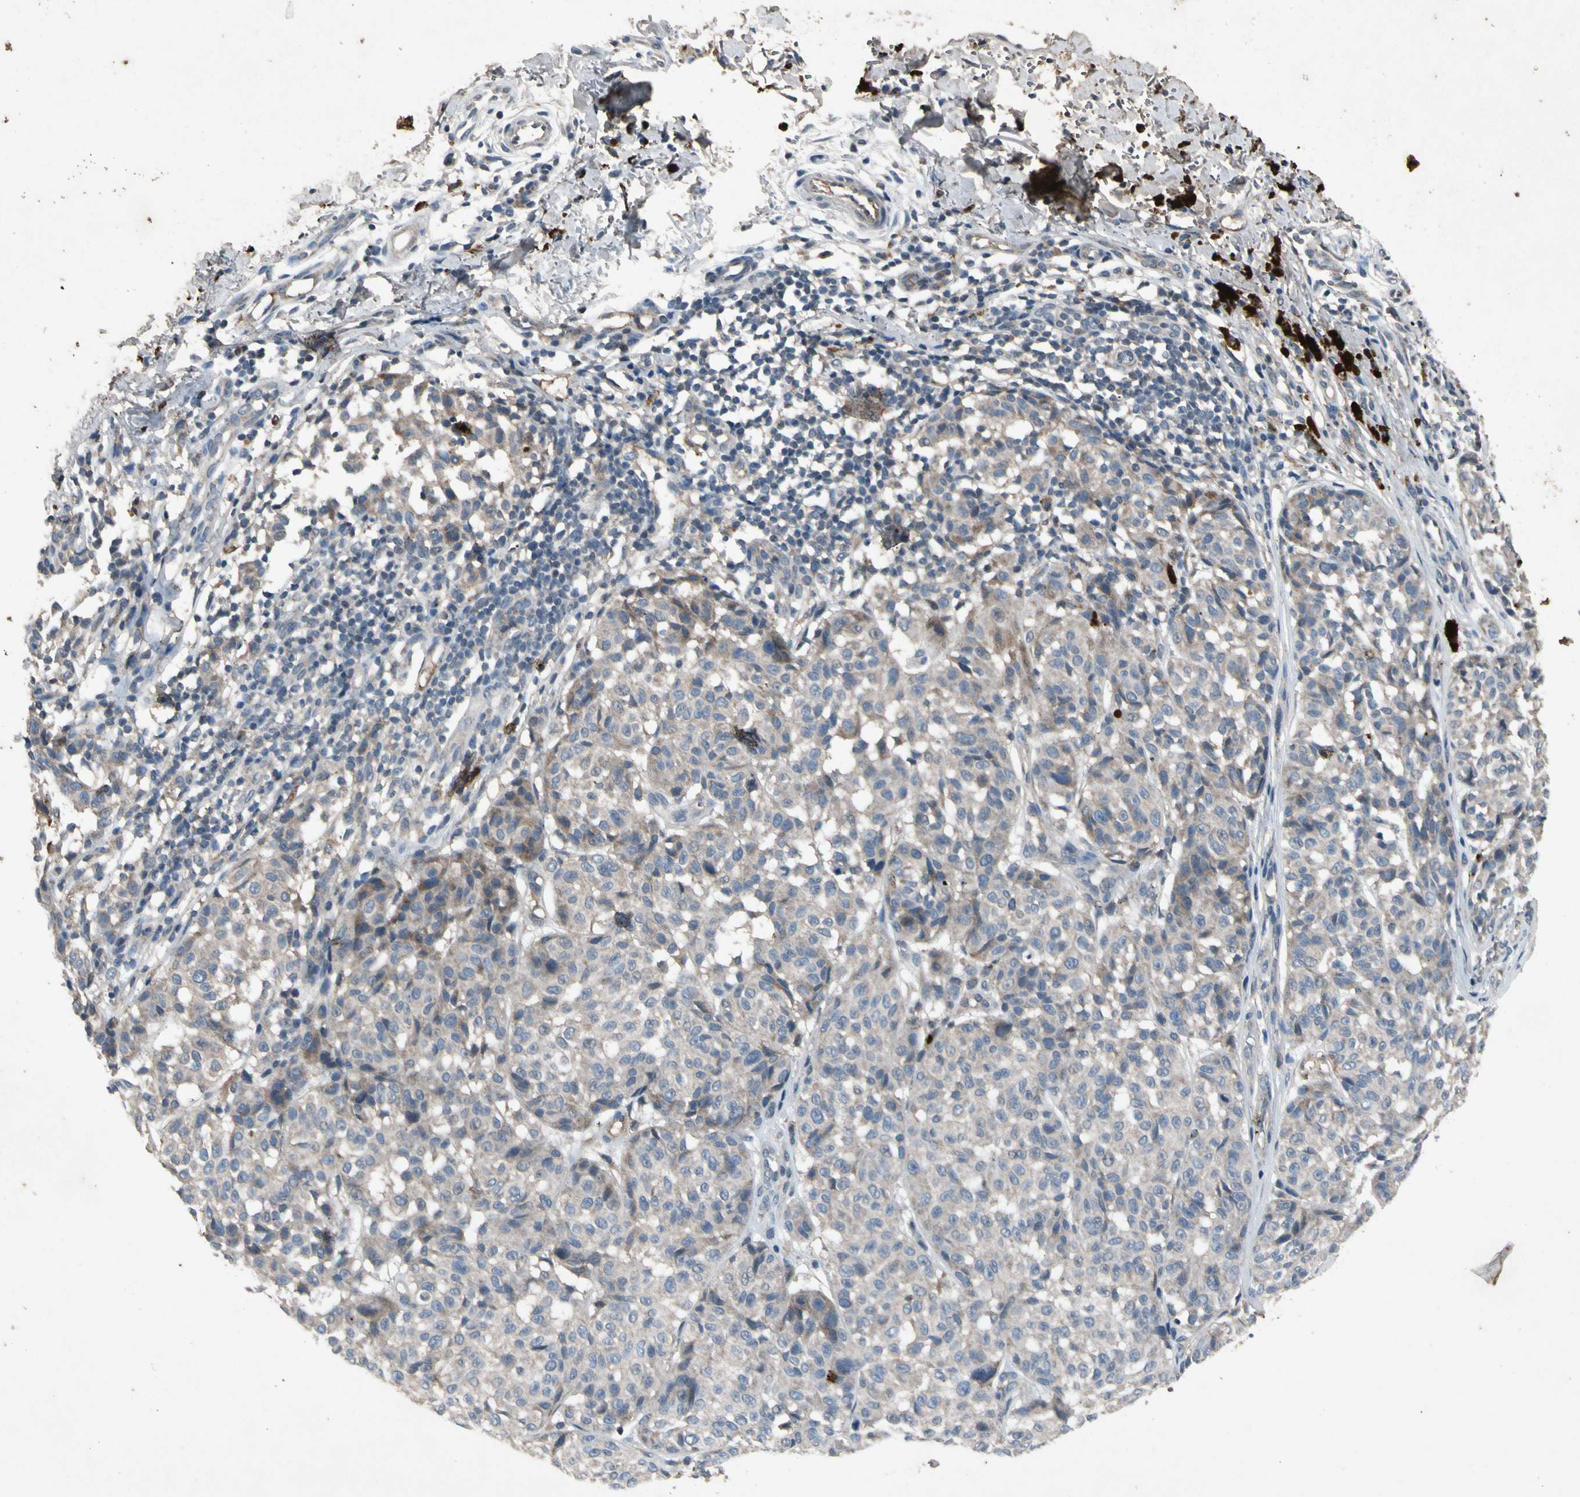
{"staining": {"intensity": "weak", "quantity": "25%-75%", "location": "cytoplasmic/membranous"}, "tissue": "melanoma", "cell_type": "Tumor cells", "image_type": "cancer", "snomed": [{"axis": "morphology", "description": "Malignant melanoma, NOS"}, {"axis": "topography", "description": "Skin"}], "caption": "Immunohistochemical staining of malignant melanoma demonstrates low levels of weak cytoplasmic/membranous expression in approximately 25%-75% of tumor cells. The staining was performed using DAB (3,3'-diaminobenzidine) to visualize the protein expression in brown, while the nuclei were stained in blue with hematoxylin (Magnification: 20x).", "gene": "GPLD1", "patient": {"sex": "female", "age": 46}}